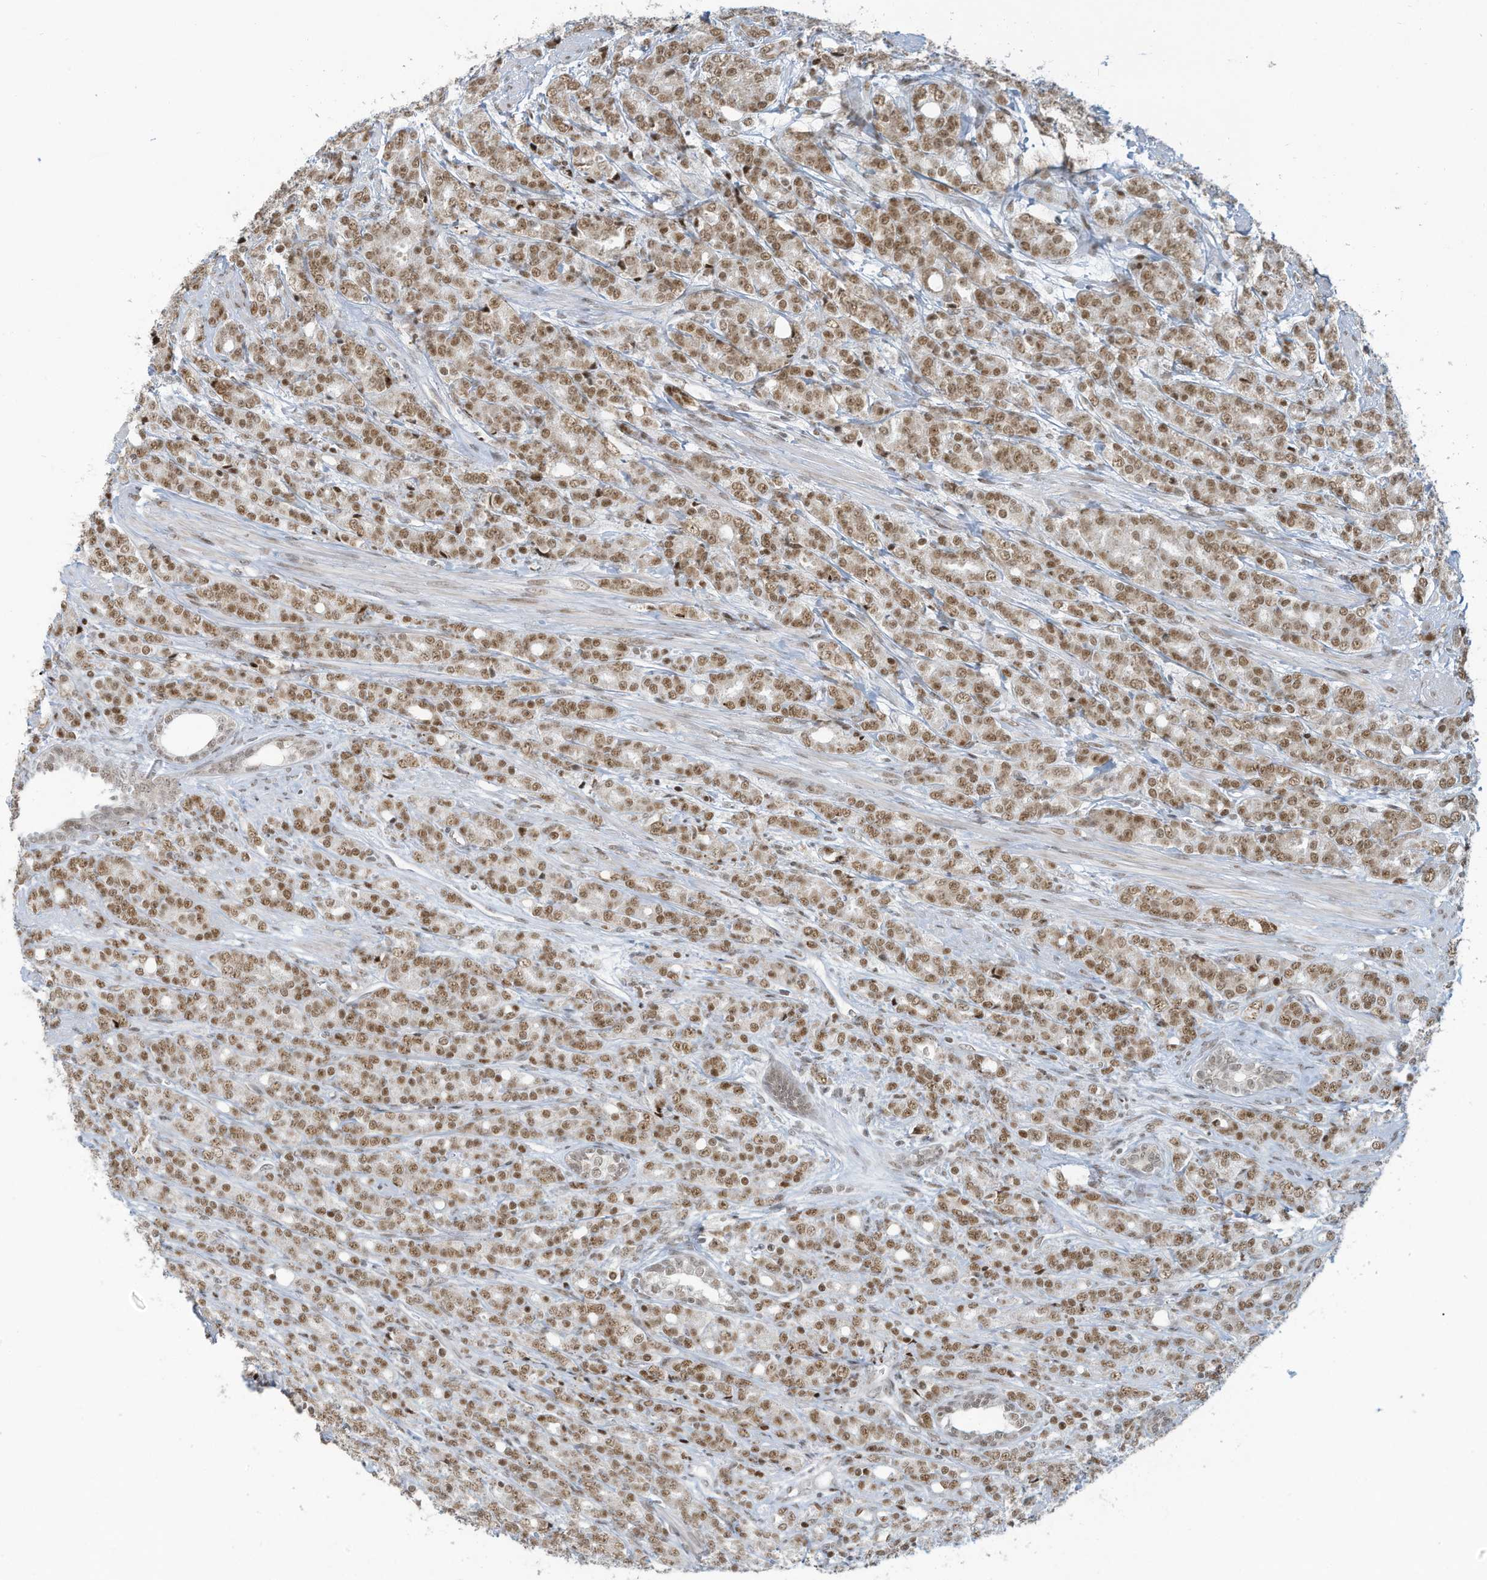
{"staining": {"intensity": "moderate", "quantity": ">75%", "location": "nuclear"}, "tissue": "prostate cancer", "cell_type": "Tumor cells", "image_type": "cancer", "snomed": [{"axis": "morphology", "description": "Adenocarcinoma, High grade"}, {"axis": "topography", "description": "Prostate"}], "caption": "Immunohistochemical staining of human prostate cancer (adenocarcinoma (high-grade)) reveals moderate nuclear protein staining in about >75% of tumor cells.", "gene": "ECT2L", "patient": {"sex": "male", "age": 62}}